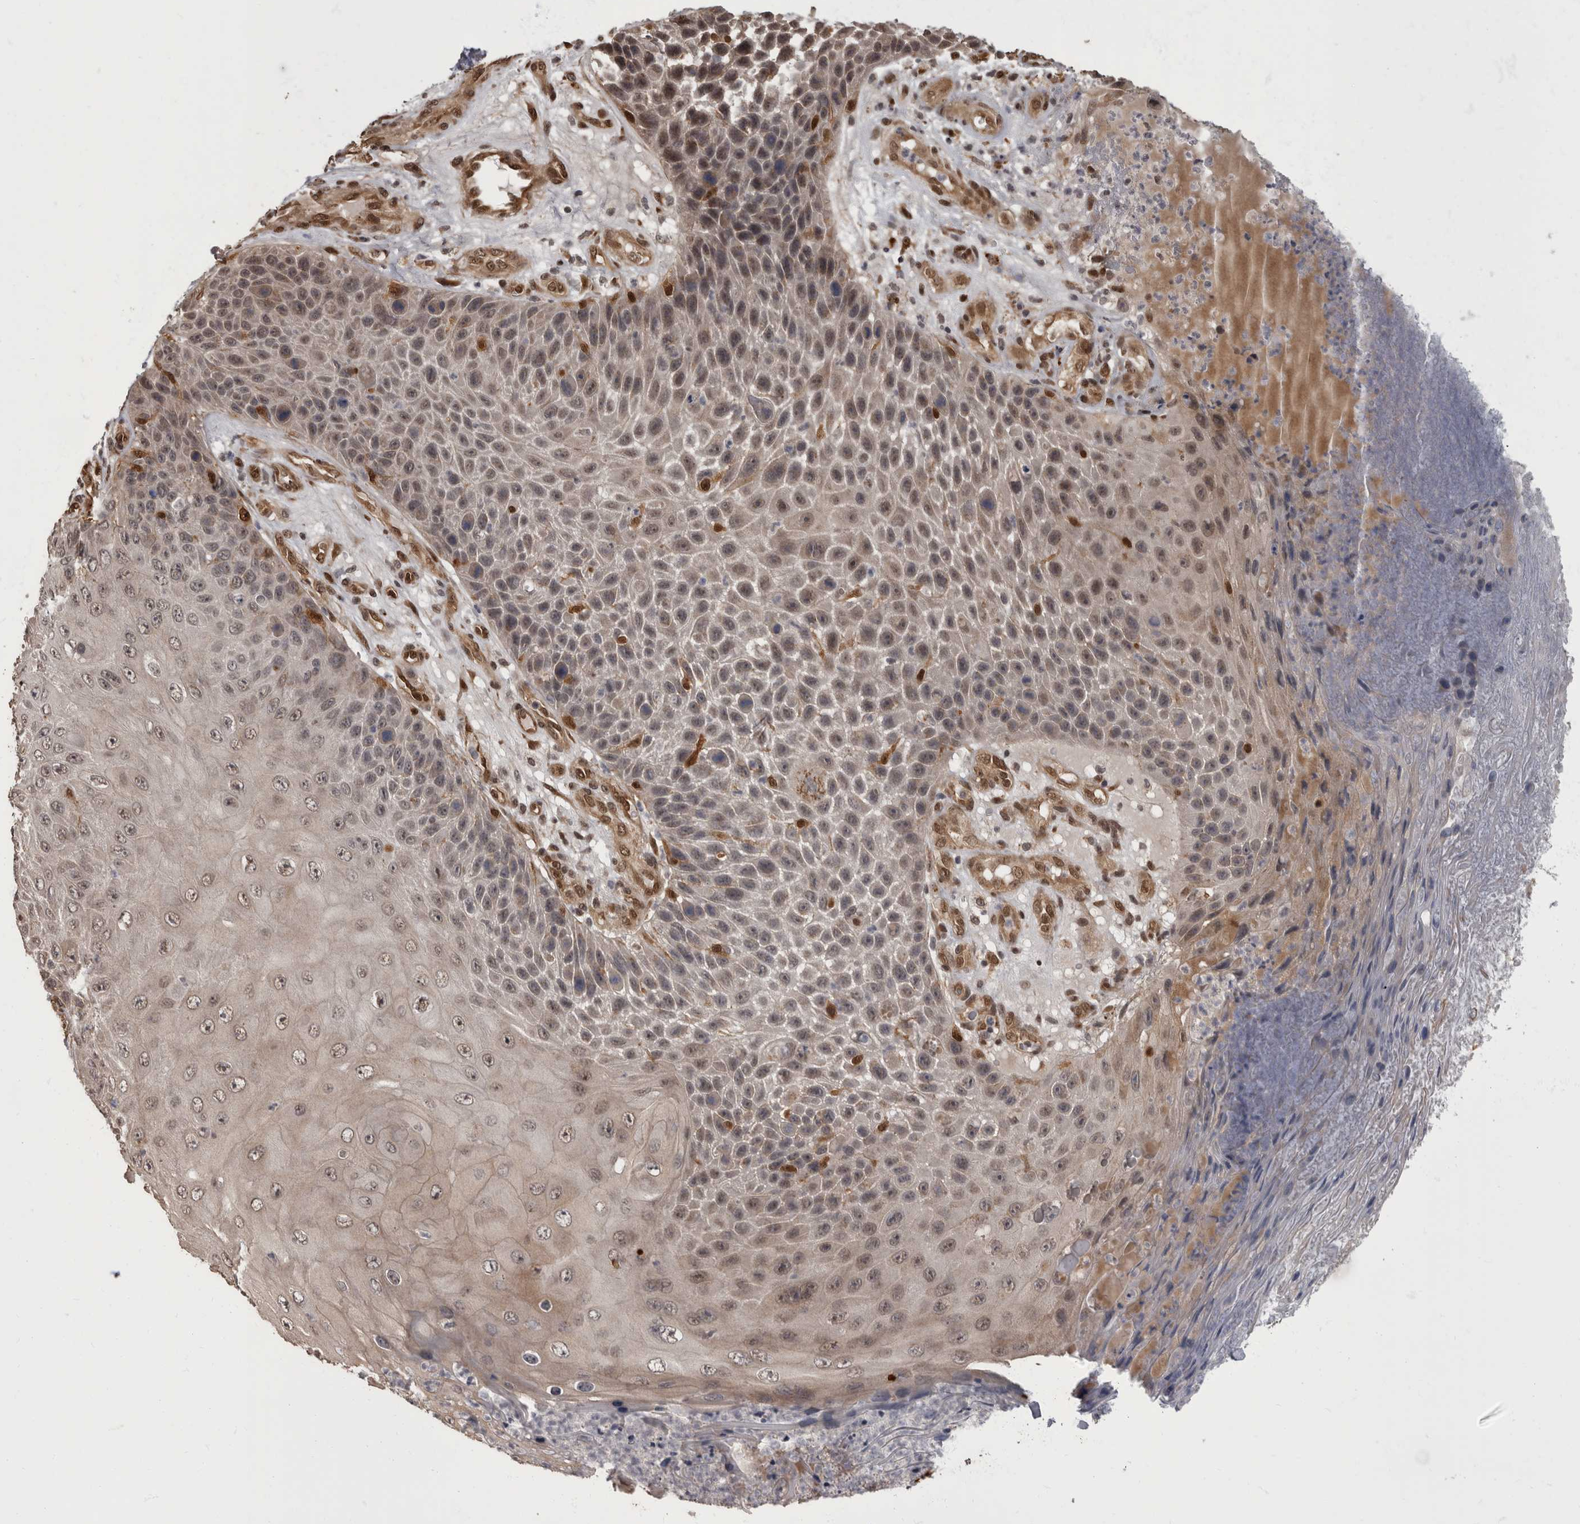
{"staining": {"intensity": "moderate", "quantity": "25%-75%", "location": "nuclear"}, "tissue": "skin cancer", "cell_type": "Tumor cells", "image_type": "cancer", "snomed": [{"axis": "morphology", "description": "Squamous cell carcinoma, NOS"}, {"axis": "topography", "description": "Skin"}], "caption": "There is medium levels of moderate nuclear staining in tumor cells of skin squamous cell carcinoma, as demonstrated by immunohistochemical staining (brown color).", "gene": "AKT3", "patient": {"sex": "female", "age": 88}}